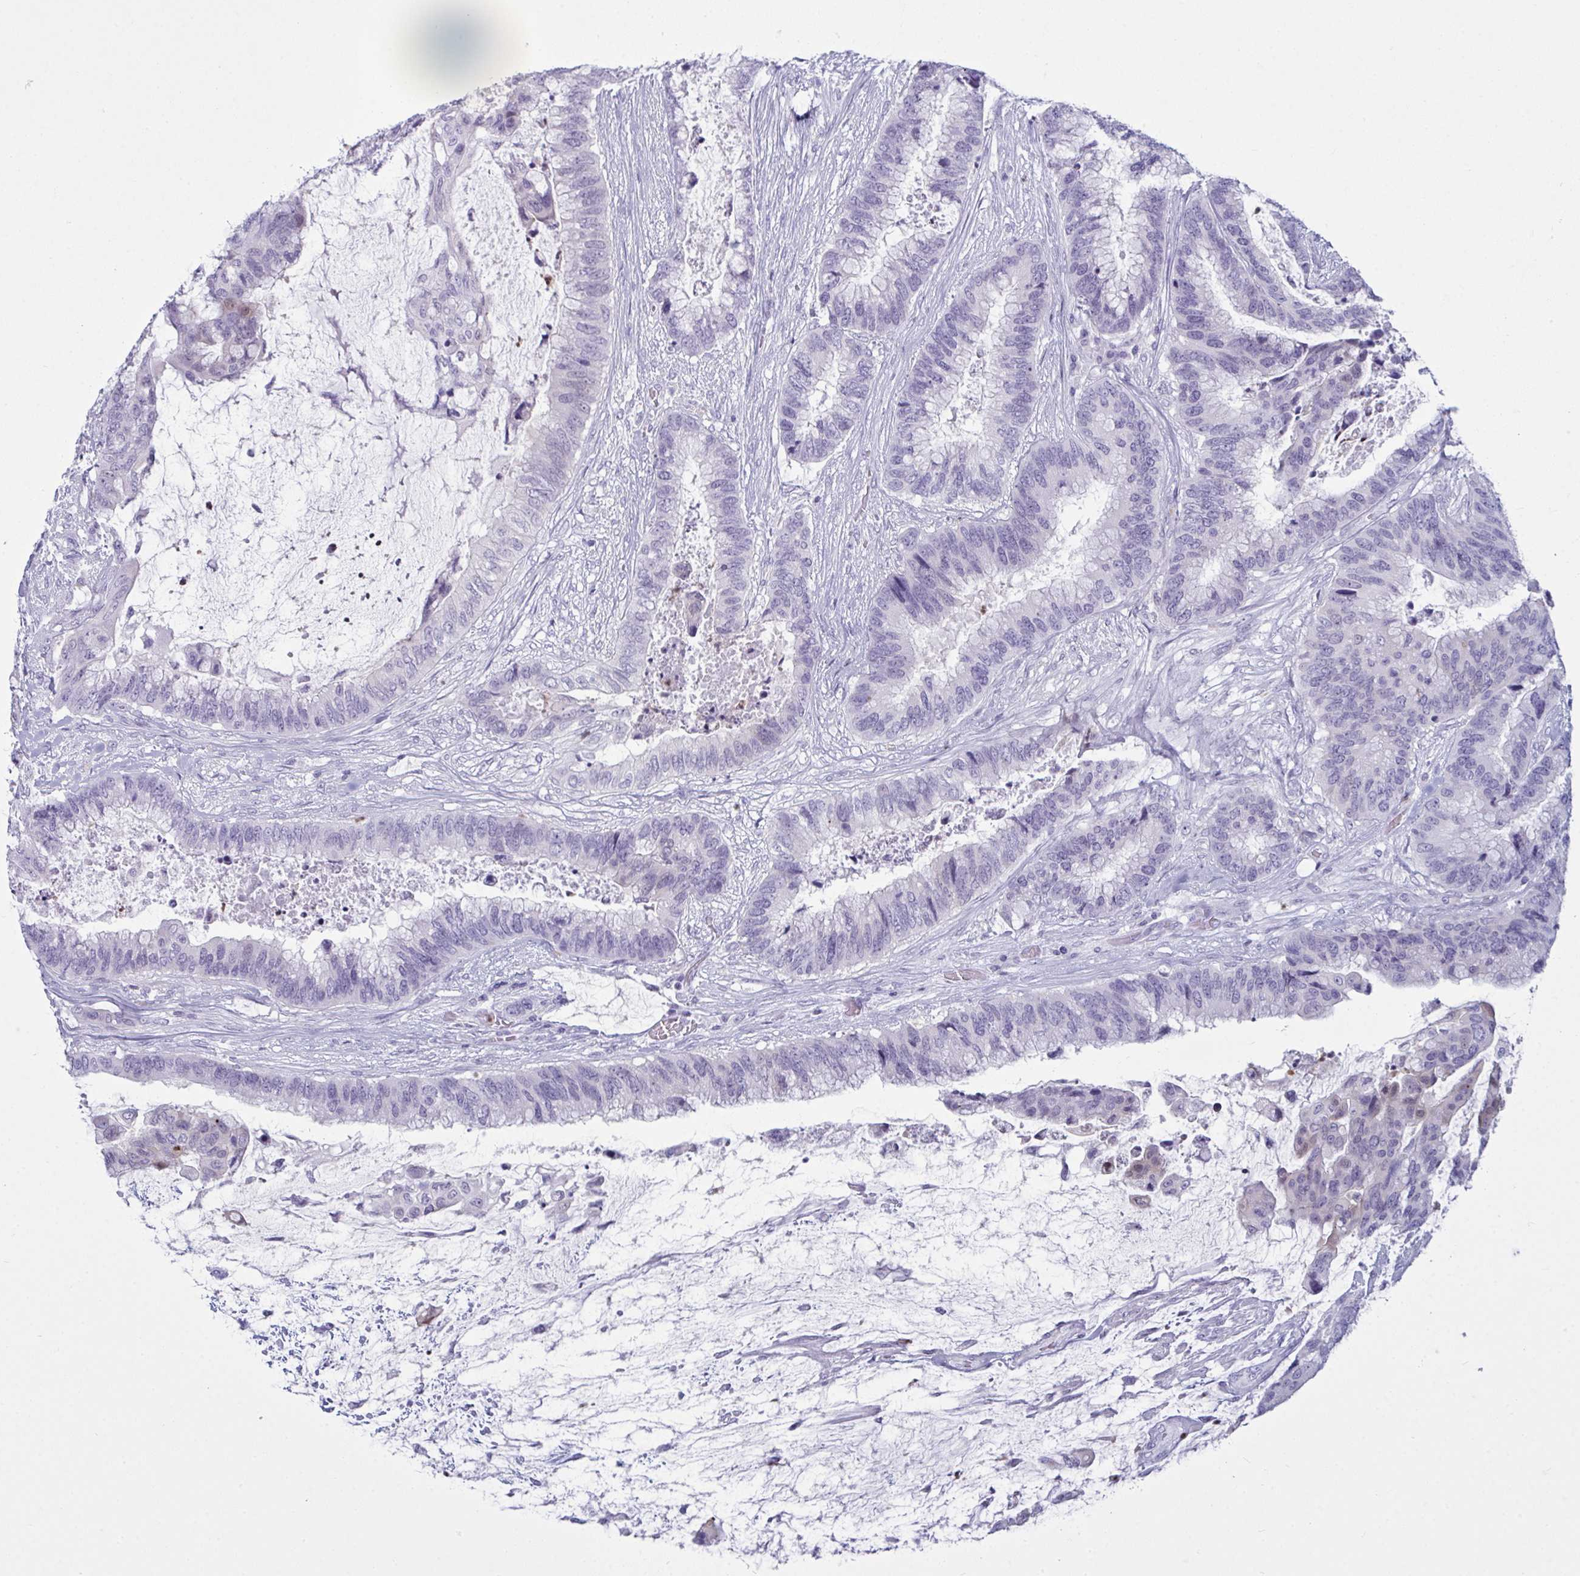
{"staining": {"intensity": "negative", "quantity": "none", "location": "none"}, "tissue": "colorectal cancer", "cell_type": "Tumor cells", "image_type": "cancer", "snomed": [{"axis": "morphology", "description": "Adenocarcinoma, NOS"}, {"axis": "topography", "description": "Rectum"}], "caption": "High magnification brightfield microscopy of colorectal cancer (adenocarcinoma) stained with DAB (brown) and counterstained with hematoxylin (blue): tumor cells show no significant staining.", "gene": "SERPINB10", "patient": {"sex": "female", "age": 59}}